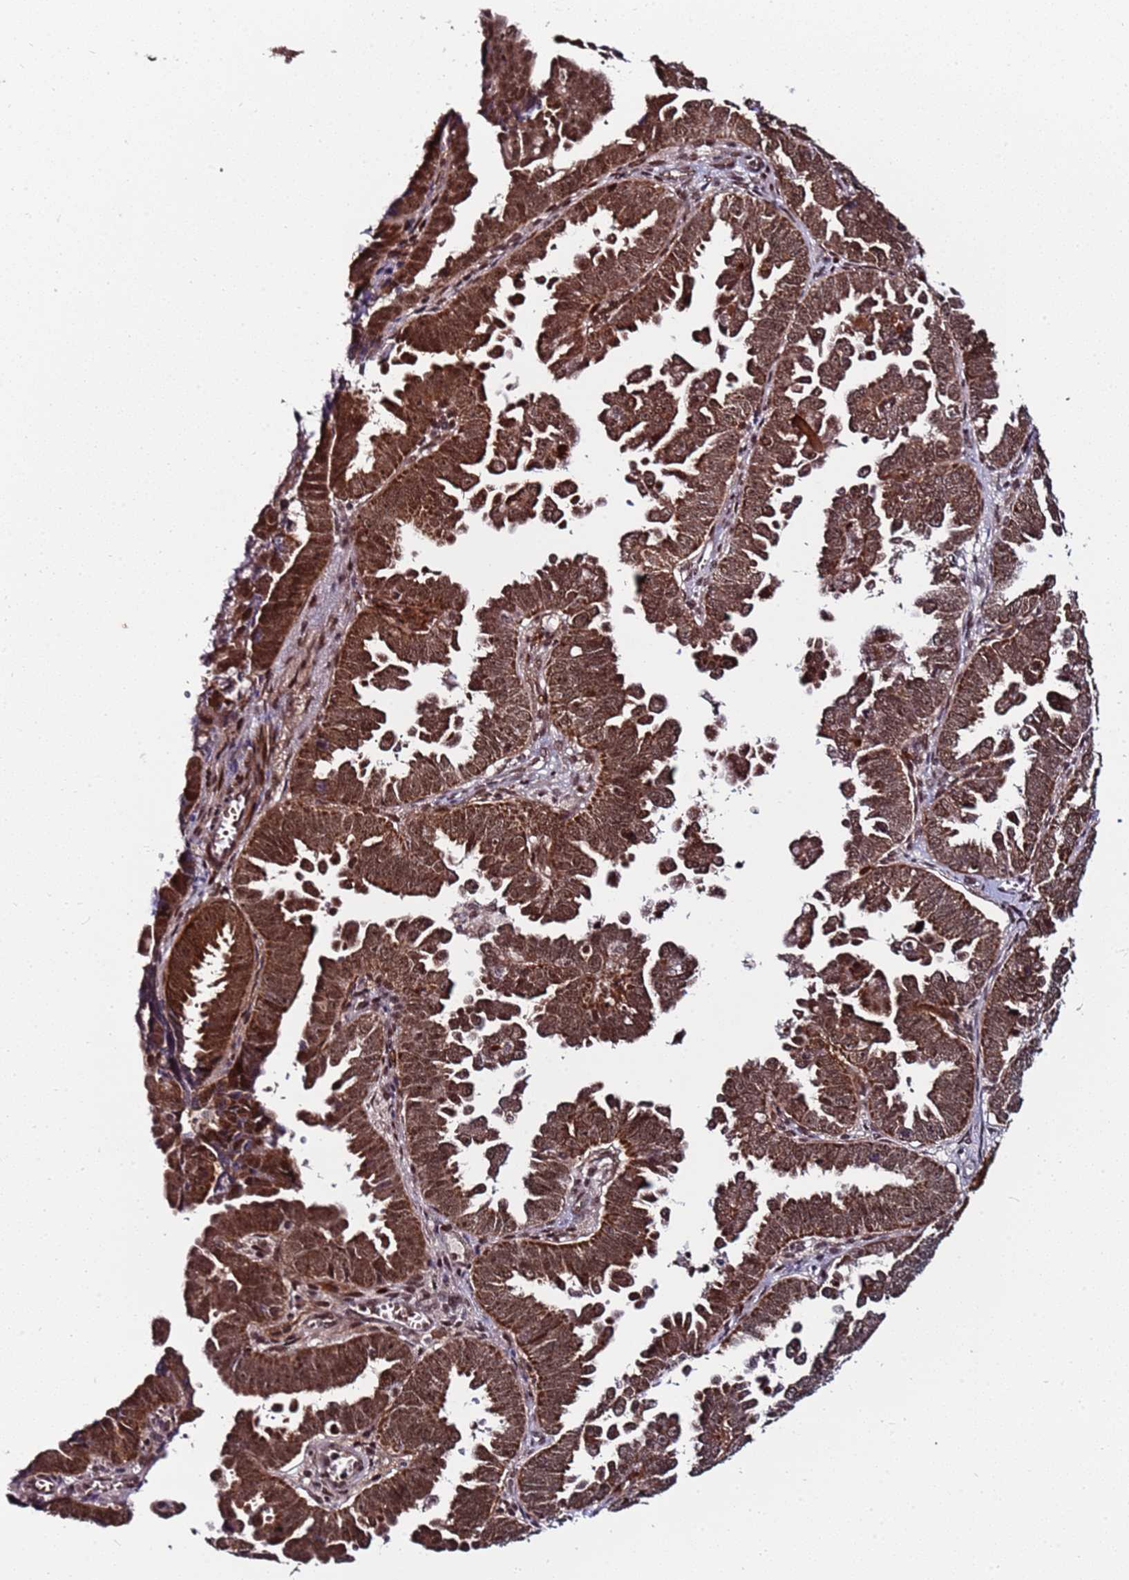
{"staining": {"intensity": "moderate", "quantity": ">75%", "location": "cytoplasmic/membranous"}, "tissue": "endometrial cancer", "cell_type": "Tumor cells", "image_type": "cancer", "snomed": [{"axis": "morphology", "description": "Adenocarcinoma, NOS"}, {"axis": "topography", "description": "Endometrium"}], "caption": "An image showing moderate cytoplasmic/membranous staining in approximately >75% of tumor cells in endometrial cancer, as visualized by brown immunohistochemical staining.", "gene": "PPM1H", "patient": {"sex": "female", "age": 75}}